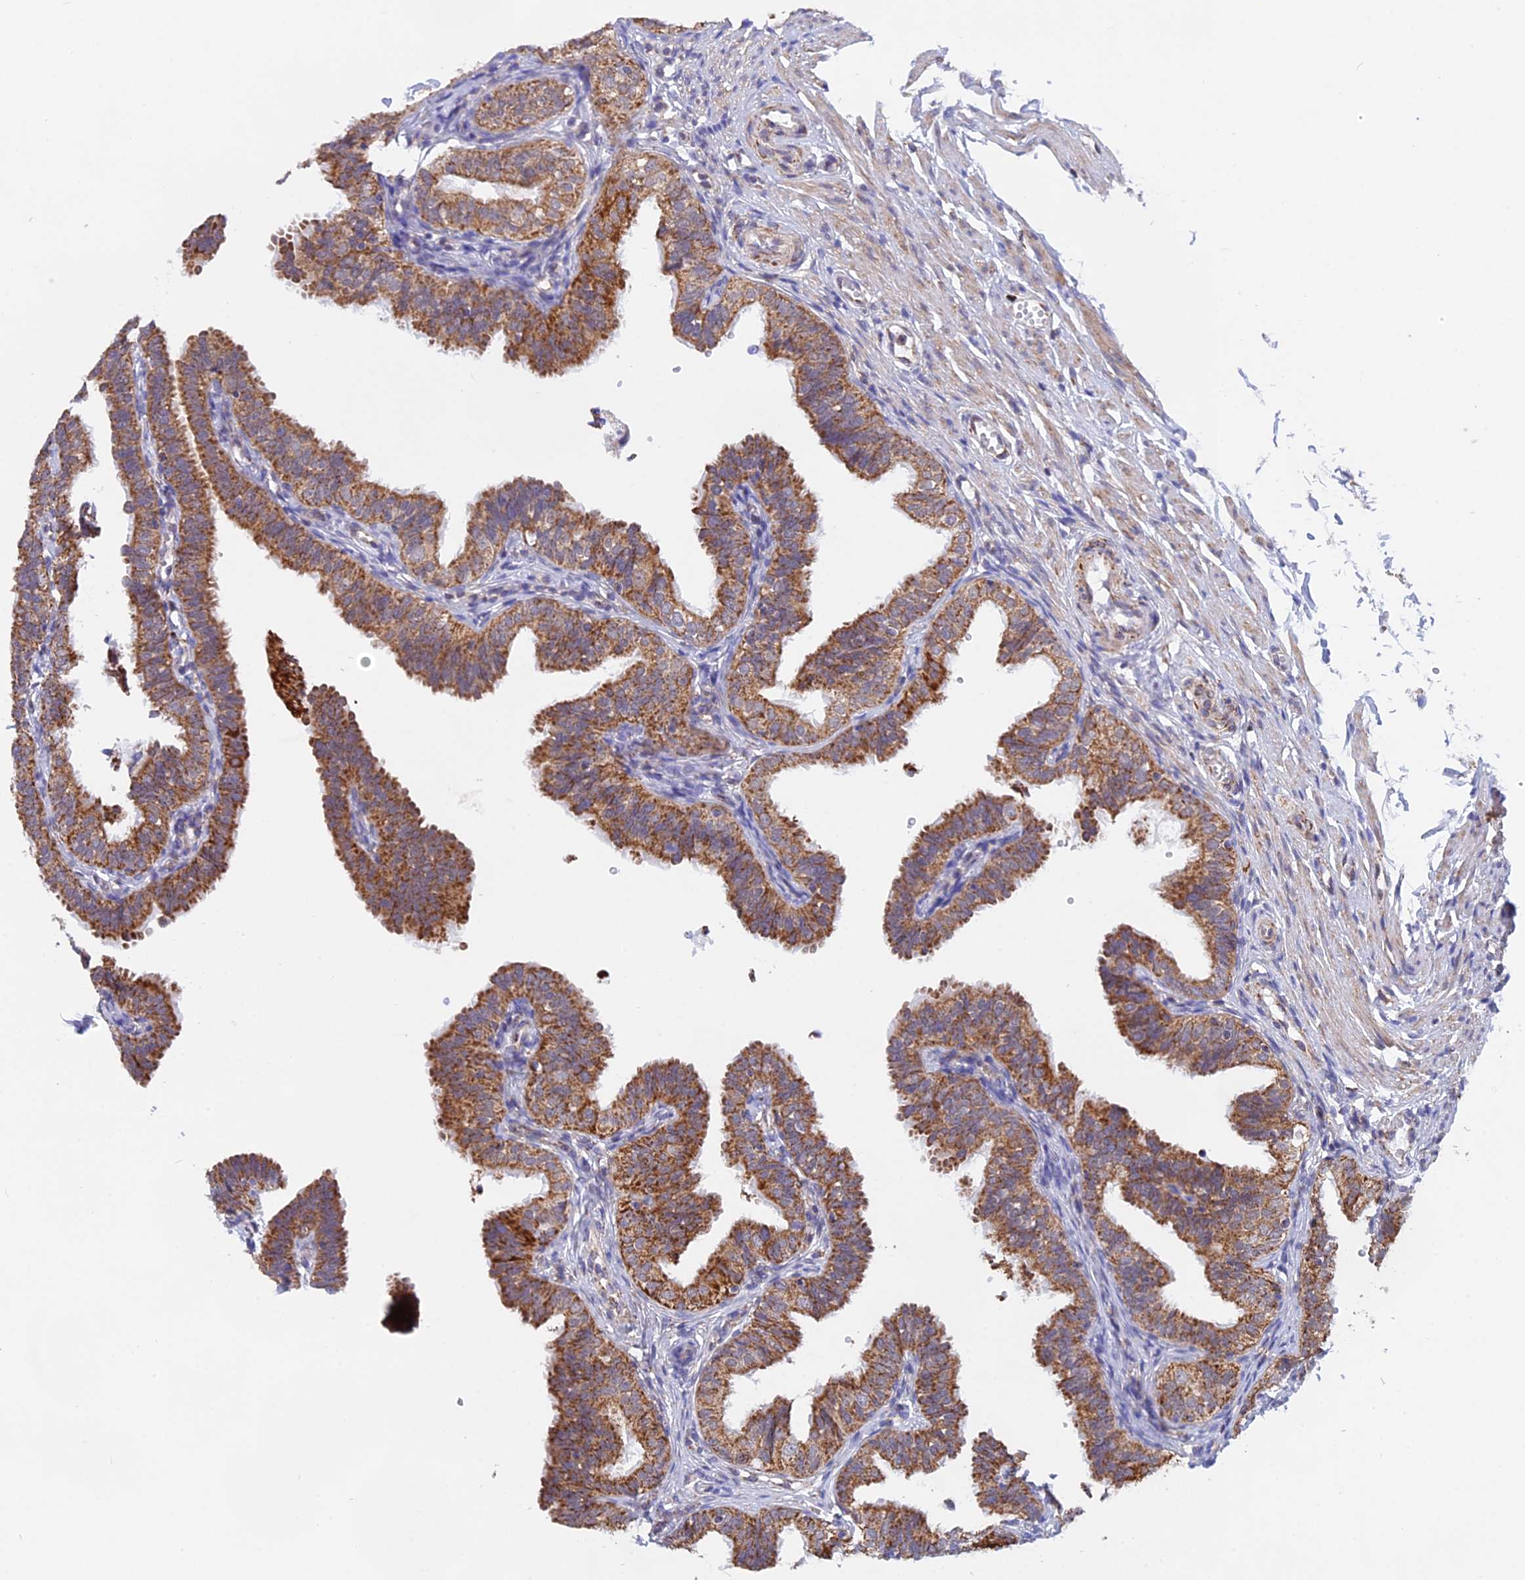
{"staining": {"intensity": "moderate", "quantity": ">75%", "location": "cytoplasmic/membranous"}, "tissue": "fallopian tube", "cell_type": "Glandular cells", "image_type": "normal", "snomed": [{"axis": "morphology", "description": "Normal tissue, NOS"}, {"axis": "topography", "description": "Fallopian tube"}], "caption": "Immunohistochemistry (IHC) (DAB) staining of normal fallopian tube demonstrates moderate cytoplasmic/membranous protein staining in approximately >75% of glandular cells. The protein of interest is shown in brown color, while the nuclei are stained blue.", "gene": "CDC16", "patient": {"sex": "female", "age": 35}}